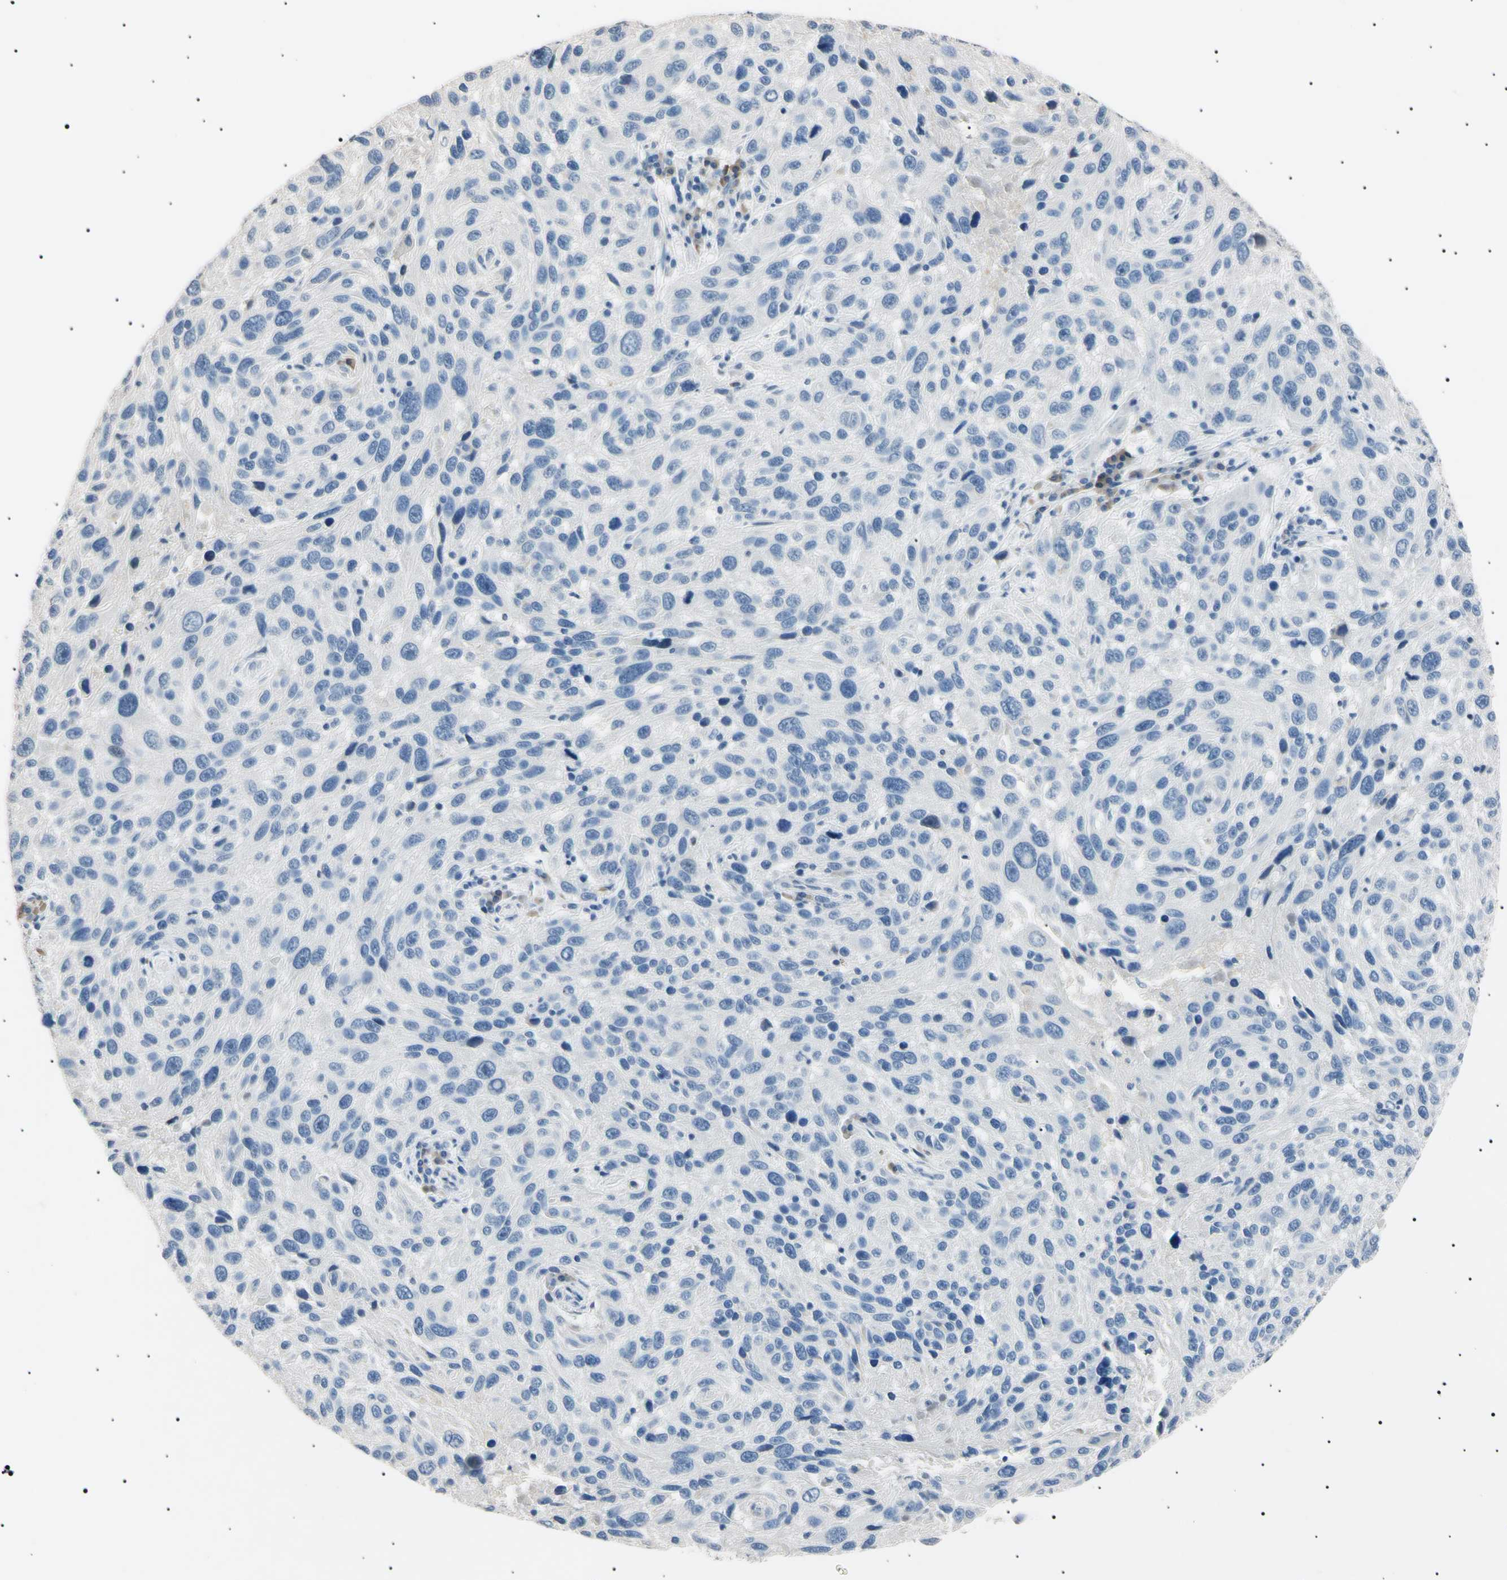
{"staining": {"intensity": "negative", "quantity": "none", "location": "none"}, "tissue": "melanoma", "cell_type": "Tumor cells", "image_type": "cancer", "snomed": [{"axis": "morphology", "description": "Malignant melanoma, NOS"}, {"axis": "topography", "description": "Skin"}], "caption": "Human malignant melanoma stained for a protein using IHC displays no expression in tumor cells.", "gene": "CGB3", "patient": {"sex": "male", "age": 53}}